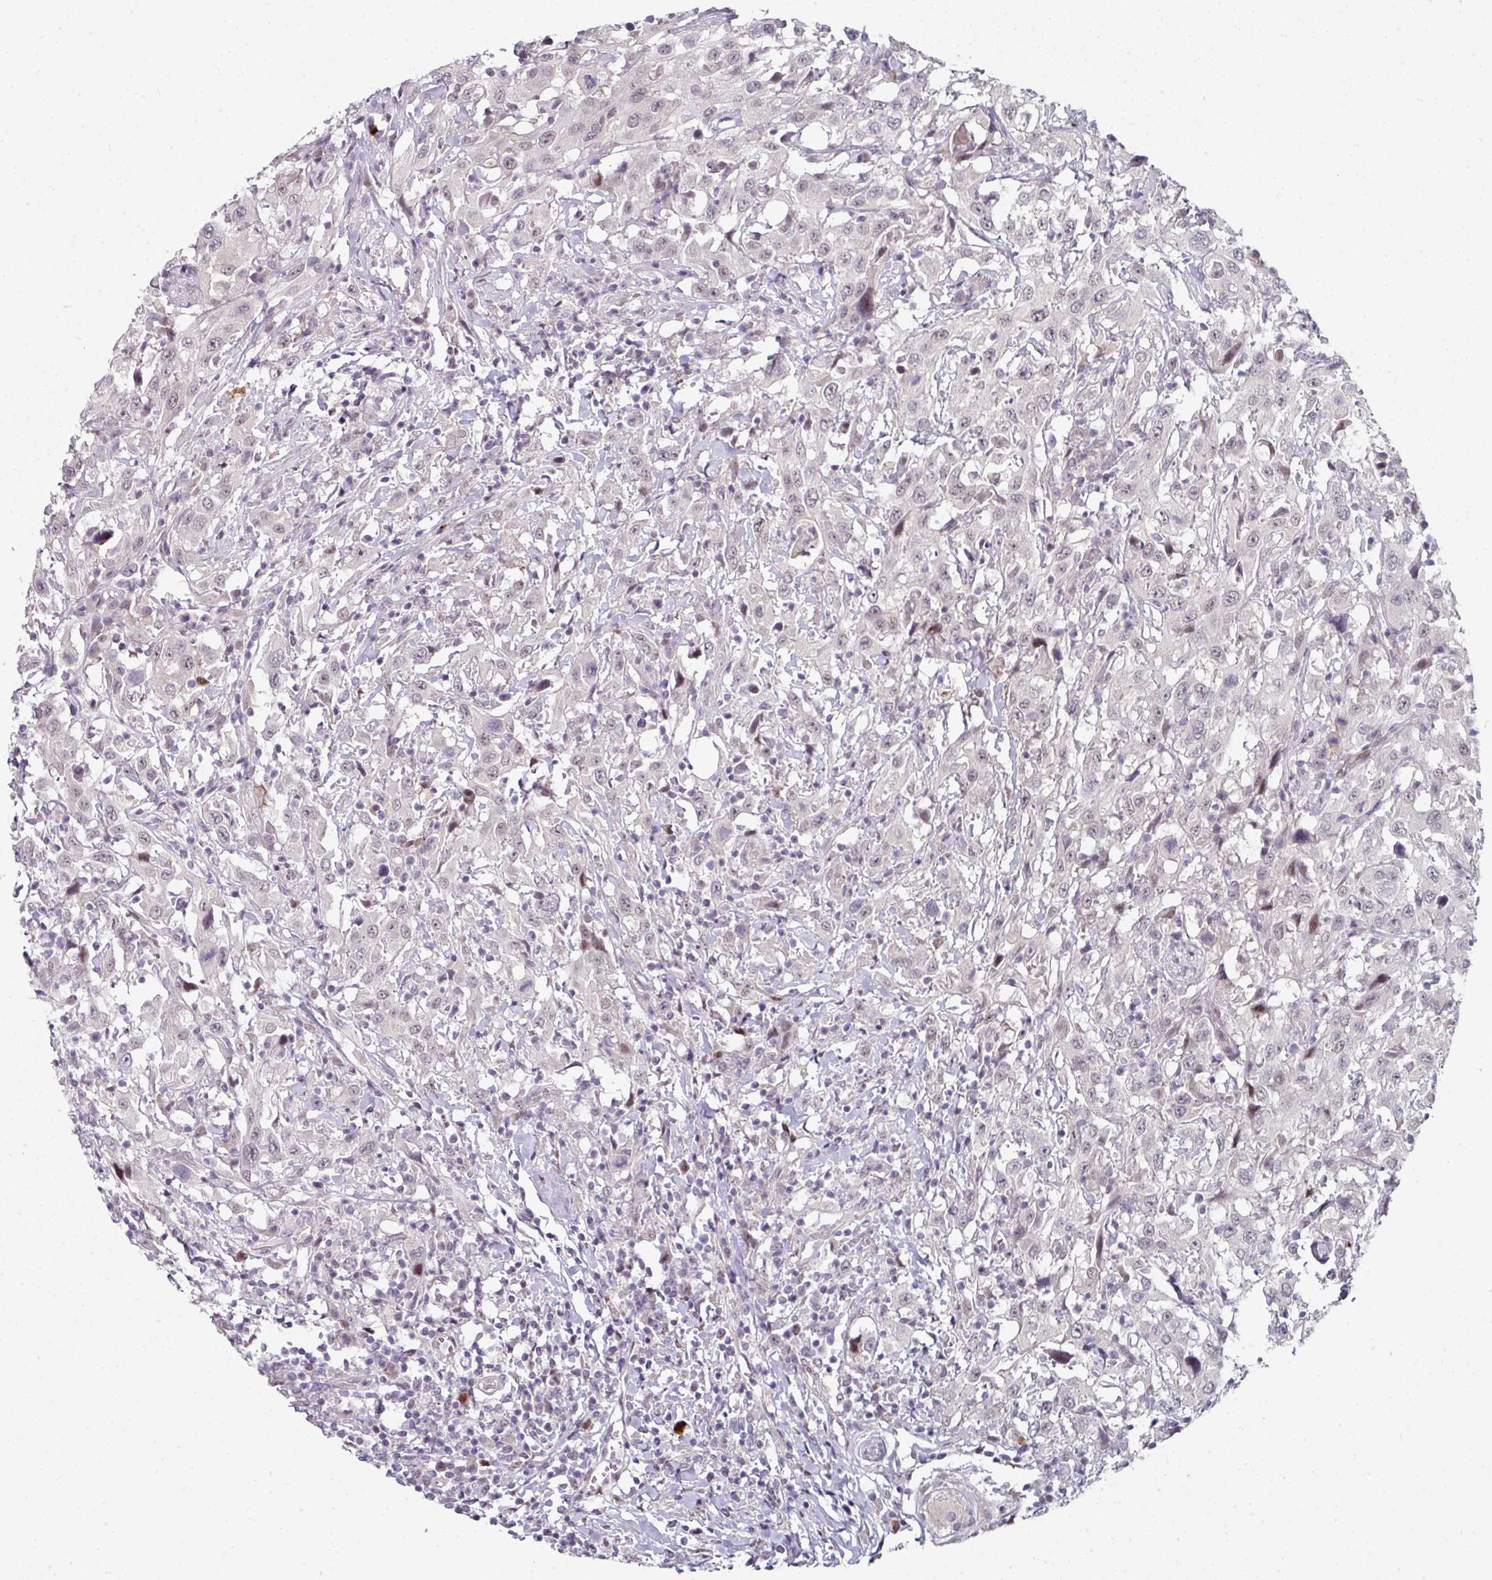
{"staining": {"intensity": "negative", "quantity": "none", "location": "none"}, "tissue": "urothelial cancer", "cell_type": "Tumor cells", "image_type": "cancer", "snomed": [{"axis": "morphology", "description": "Urothelial carcinoma, High grade"}, {"axis": "topography", "description": "Urinary bladder"}], "caption": "Immunohistochemical staining of urothelial cancer reveals no significant expression in tumor cells.", "gene": "TMCC1", "patient": {"sex": "male", "age": 61}}